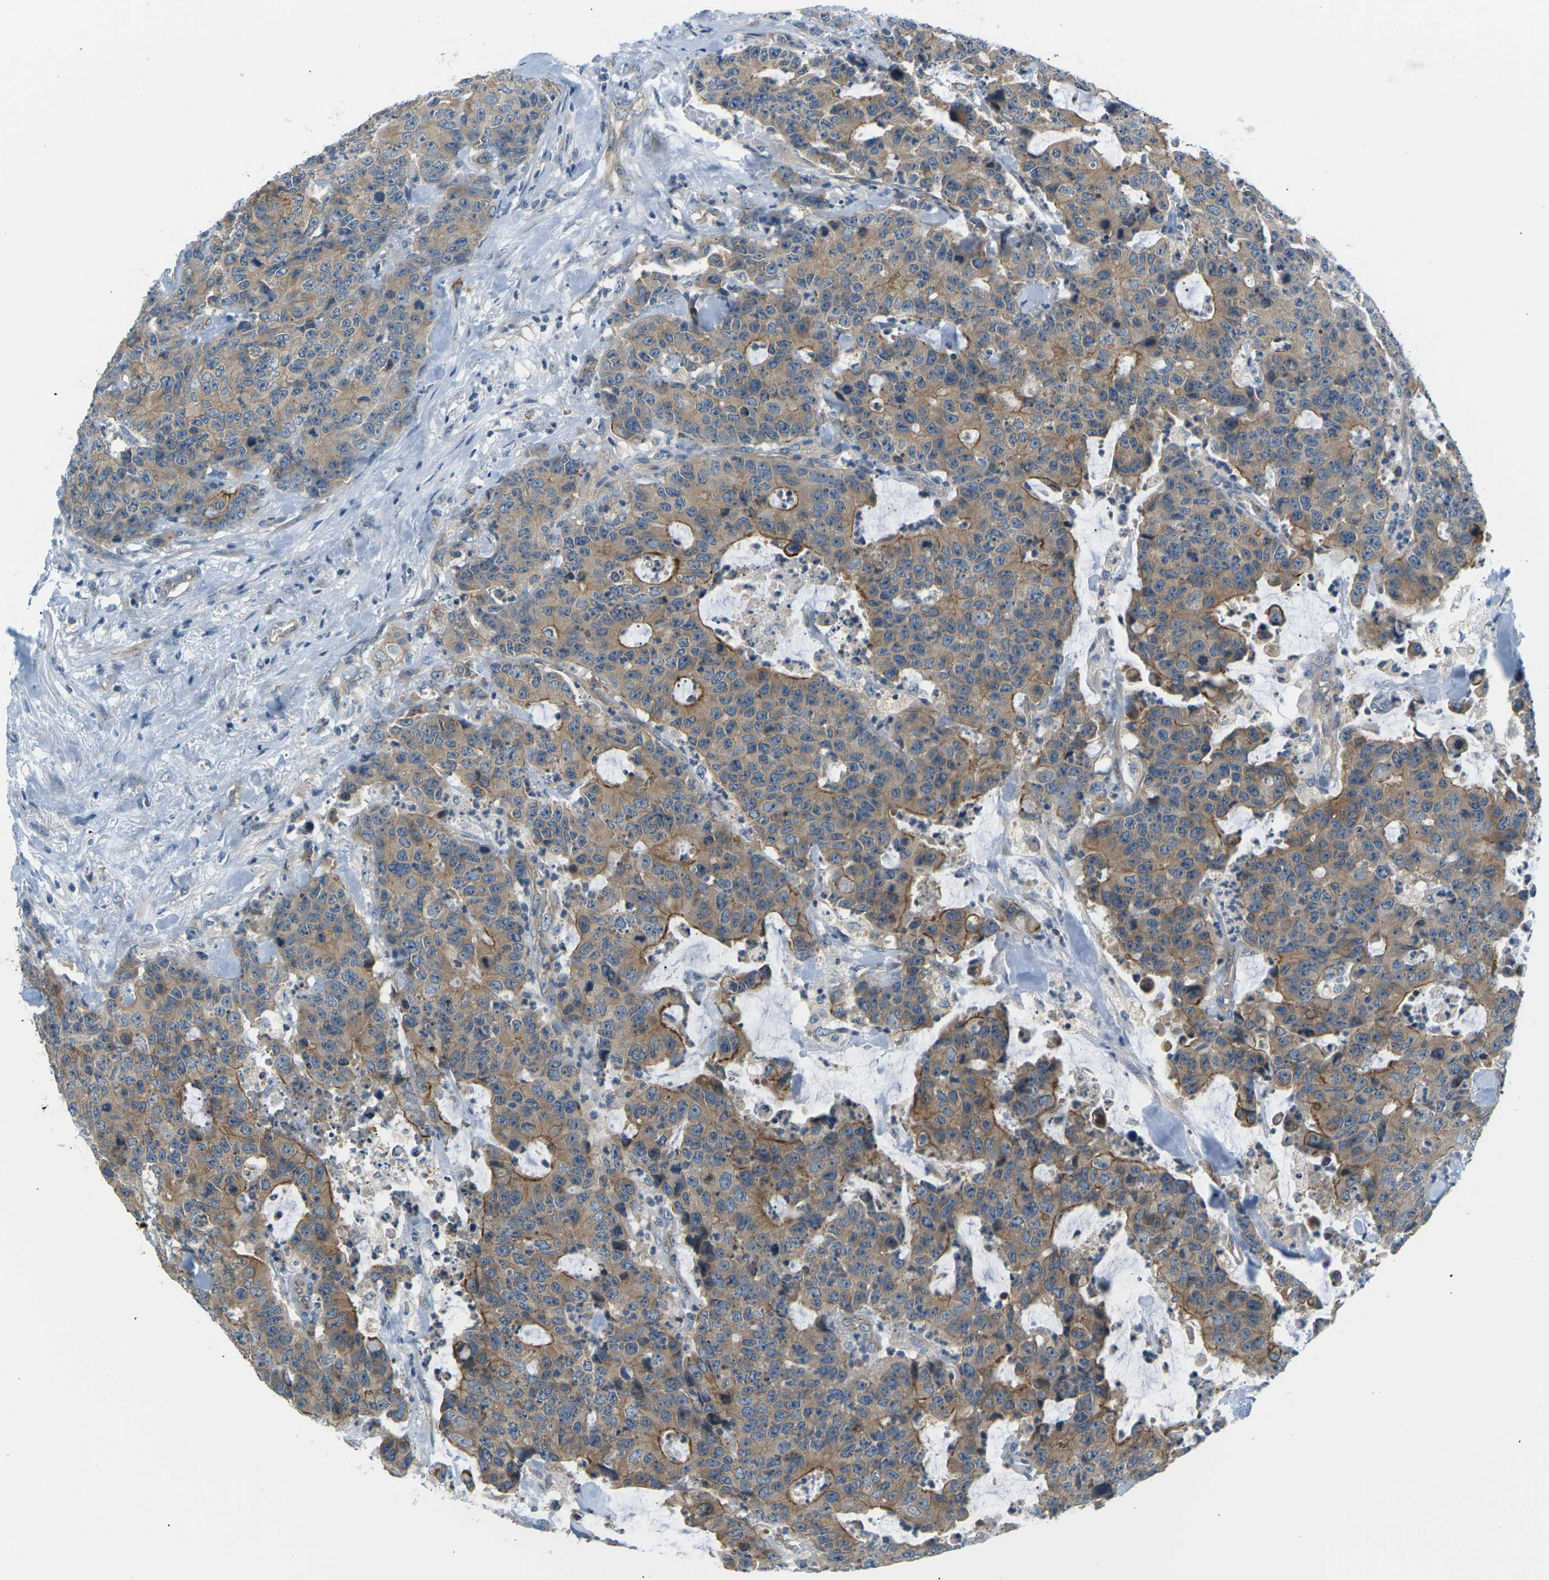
{"staining": {"intensity": "moderate", "quantity": ">75%", "location": "cytoplasmic/membranous"}, "tissue": "colorectal cancer", "cell_type": "Tumor cells", "image_type": "cancer", "snomed": [{"axis": "morphology", "description": "Adenocarcinoma, NOS"}, {"axis": "topography", "description": "Colon"}], "caption": "Immunohistochemistry (IHC) image of neoplastic tissue: human colorectal adenocarcinoma stained using immunohistochemistry displays medium levels of moderate protein expression localized specifically in the cytoplasmic/membranous of tumor cells, appearing as a cytoplasmic/membranous brown color.", "gene": "SLC13A3", "patient": {"sex": "female", "age": 86}}